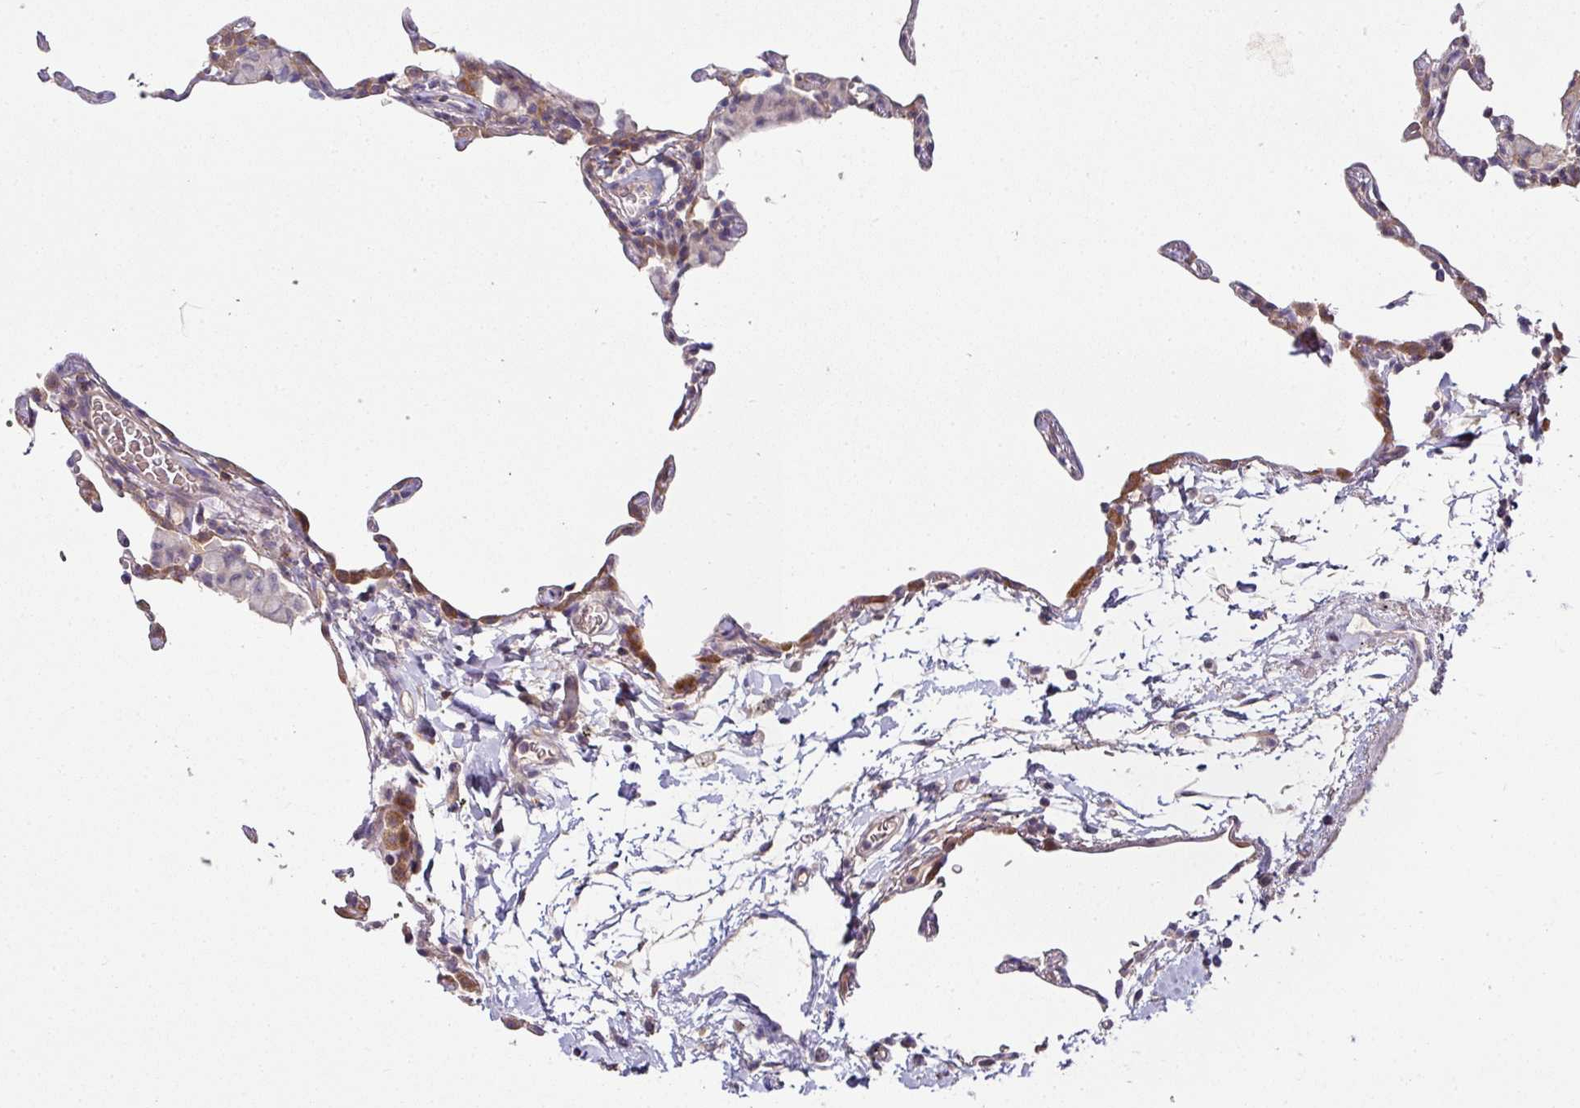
{"staining": {"intensity": "moderate", "quantity": "<25%", "location": "cytoplasmic/membranous"}, "tissue": "lung", "cell_type": "Alveolar cells", "image_type": "normal", "snomed": [{"axis": "morphology", "description": "Normal tissue, NOS"}, {"axis": "topography", "description": "Lung"}], "caption": "Protein staining of benign lung reveals moderate cytoplasmic/membranous staining in about <25% of alveolar cells.", "gene": "SLAMF6", "patient": {"sex": "female", "age": 57}}